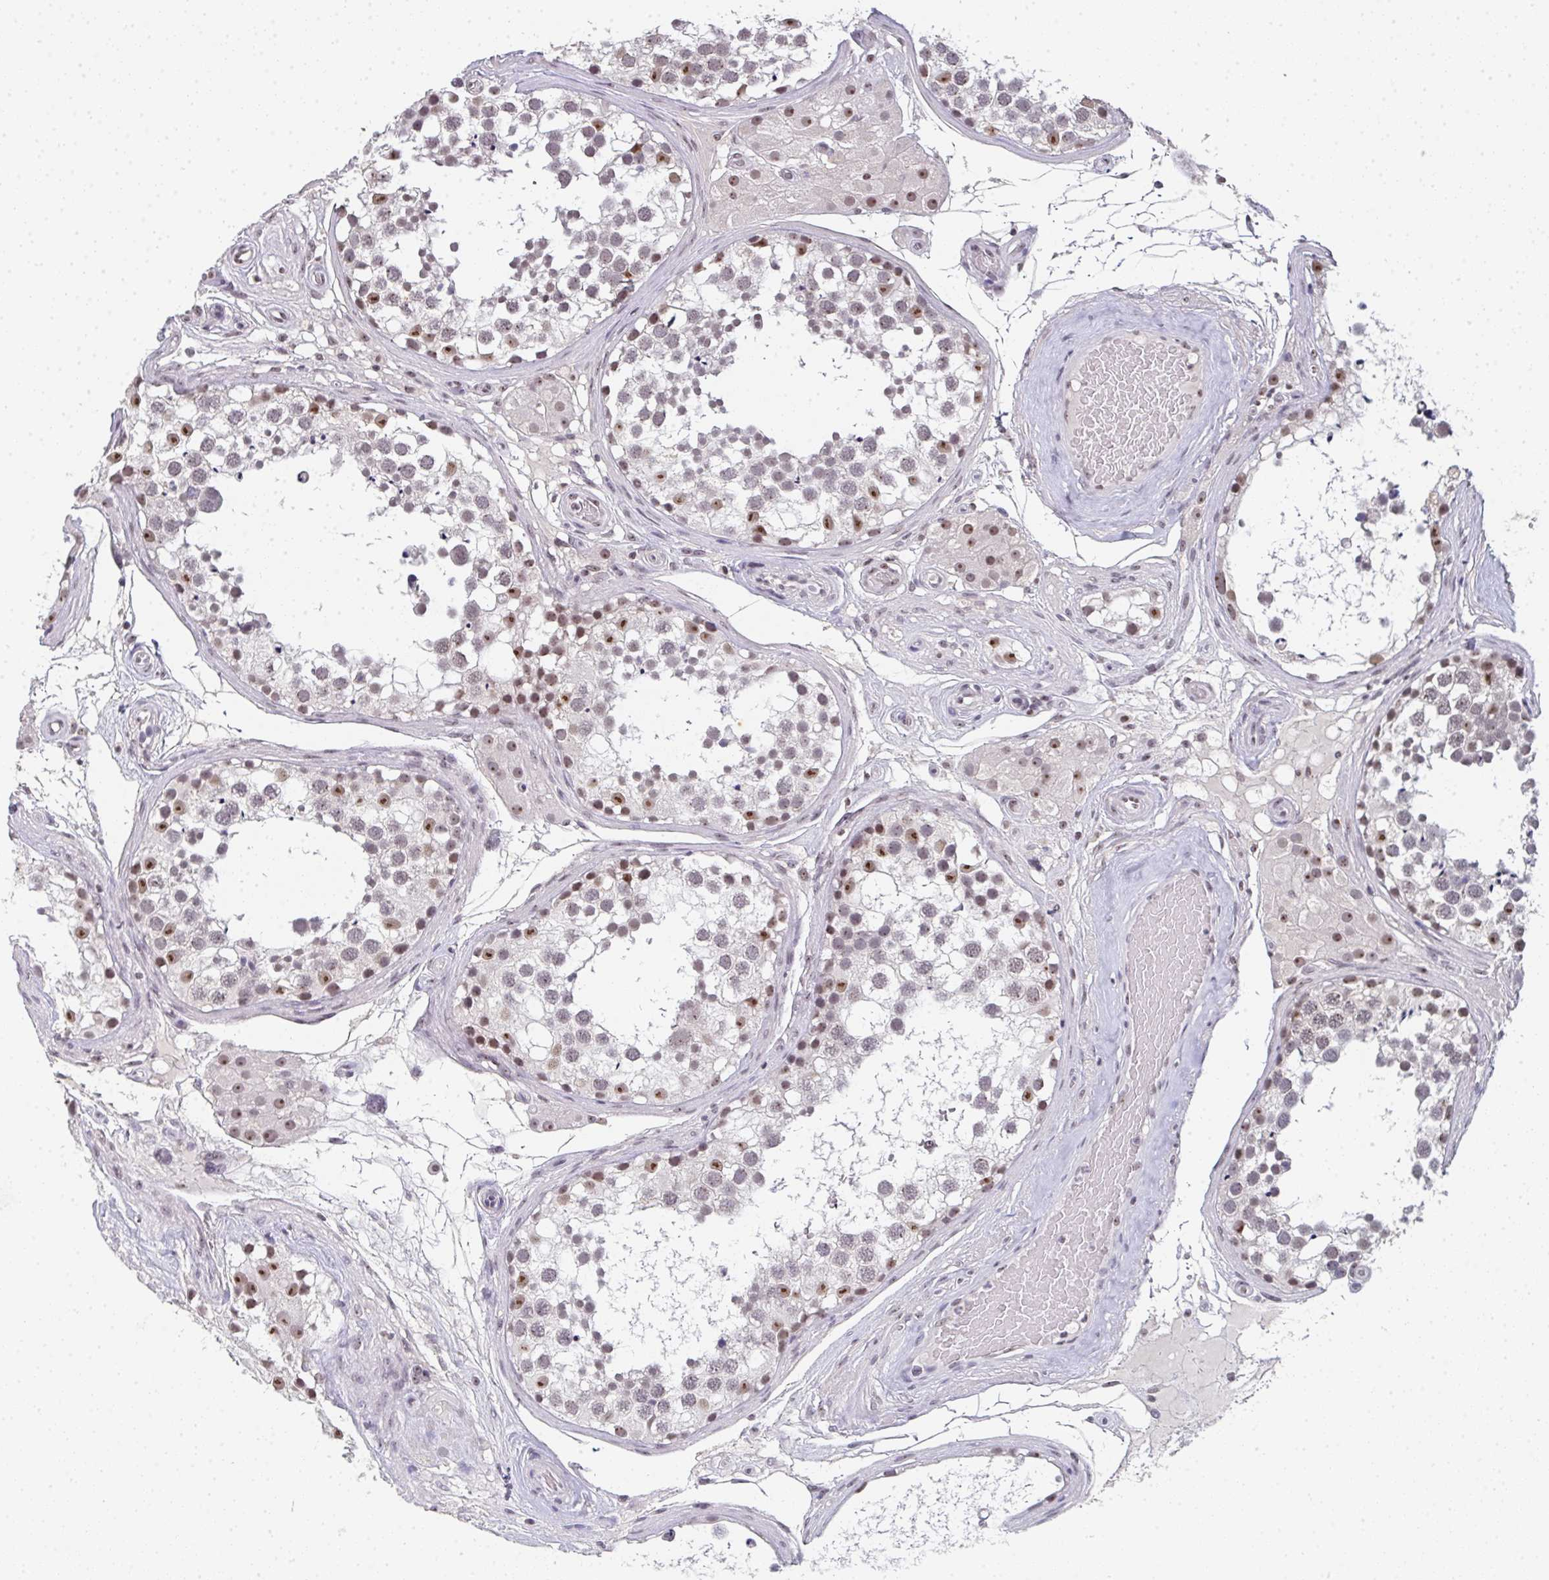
{"staining": {"intensity": "moderate", "quantity": "25%-75%", "location": "nuclear"}, "tissue": "testis", "cell_type": "Cells in seminiferous ducts", "image_type": "normal", "snomed": [{"axis": "morphology", "description": "Normal tissue, NOS"}, {"axis": "morphology", "description": "Seminoma, NOS"}, {"axis": "topography", "description": "Testis"}], "caption": "DAB immunohistochemical staining of benign human testis reveals moderate nuclear protein positivity in about 25%-75% of cells in seminiferous ducts. (DAB (3,3'-diaminobenzidine) IHC with brightfield microscopy, high magnification).", "gene": "DKC1", "patient": {"sex": "male", "age": 65}}